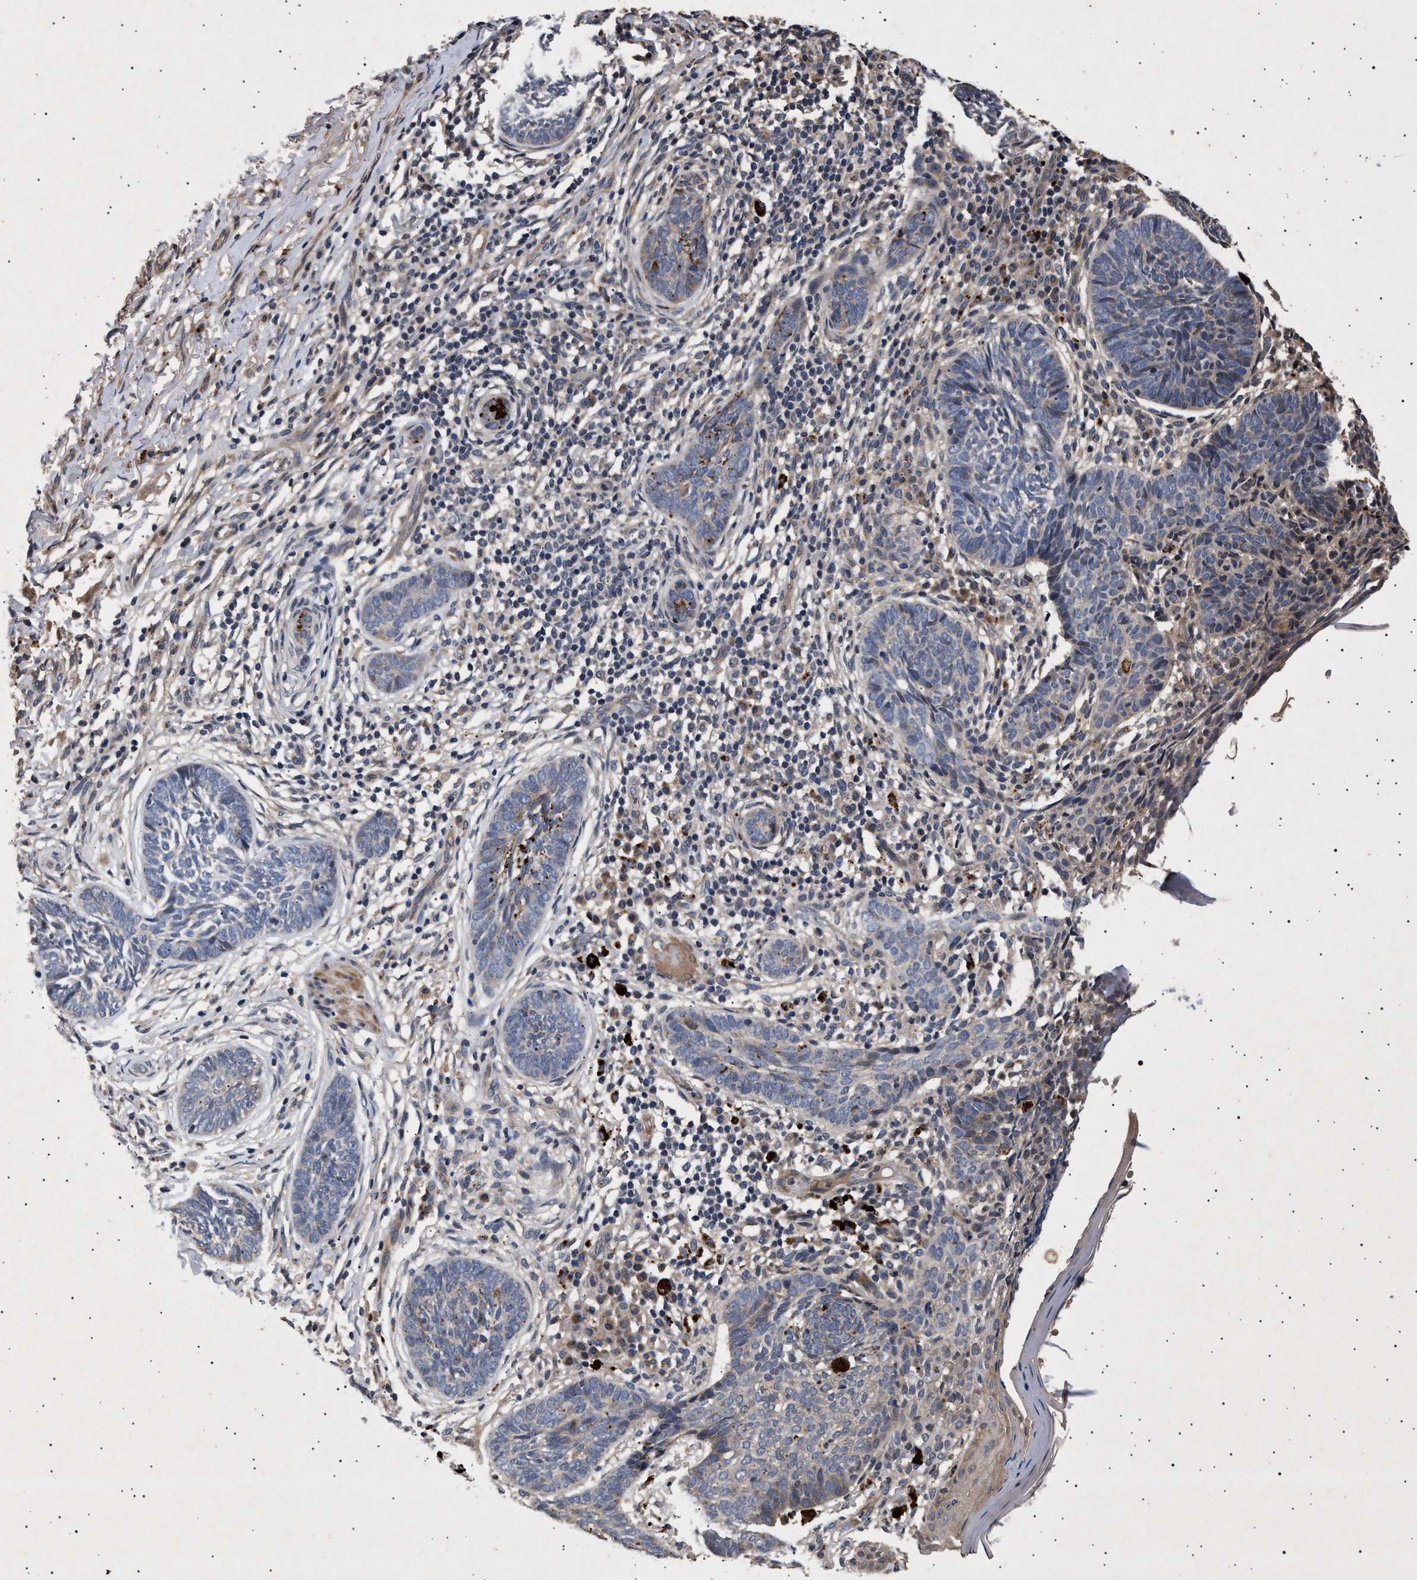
{"staining": {"intensity": "weak", "quantity": "<25%", "location": "cytoplasmic/membranous"}, "tissue": "skin cancer", "cell_type": "Tumor cells", "image_type": "cancer", "snomed": [{"axis": "morphology", "description": "Normal tissue, NOS"}, {"axis": "morphology", "description": "Basal cell carcinoma"}, {"axis": "topography", "description": "Skin"}], "caption": "Immunohistochemical staining of skin cancer demonstrates no significant staining in tumor cells.", "gene": "ITGB5", "patient": {"sex": "male", "age": 87}}